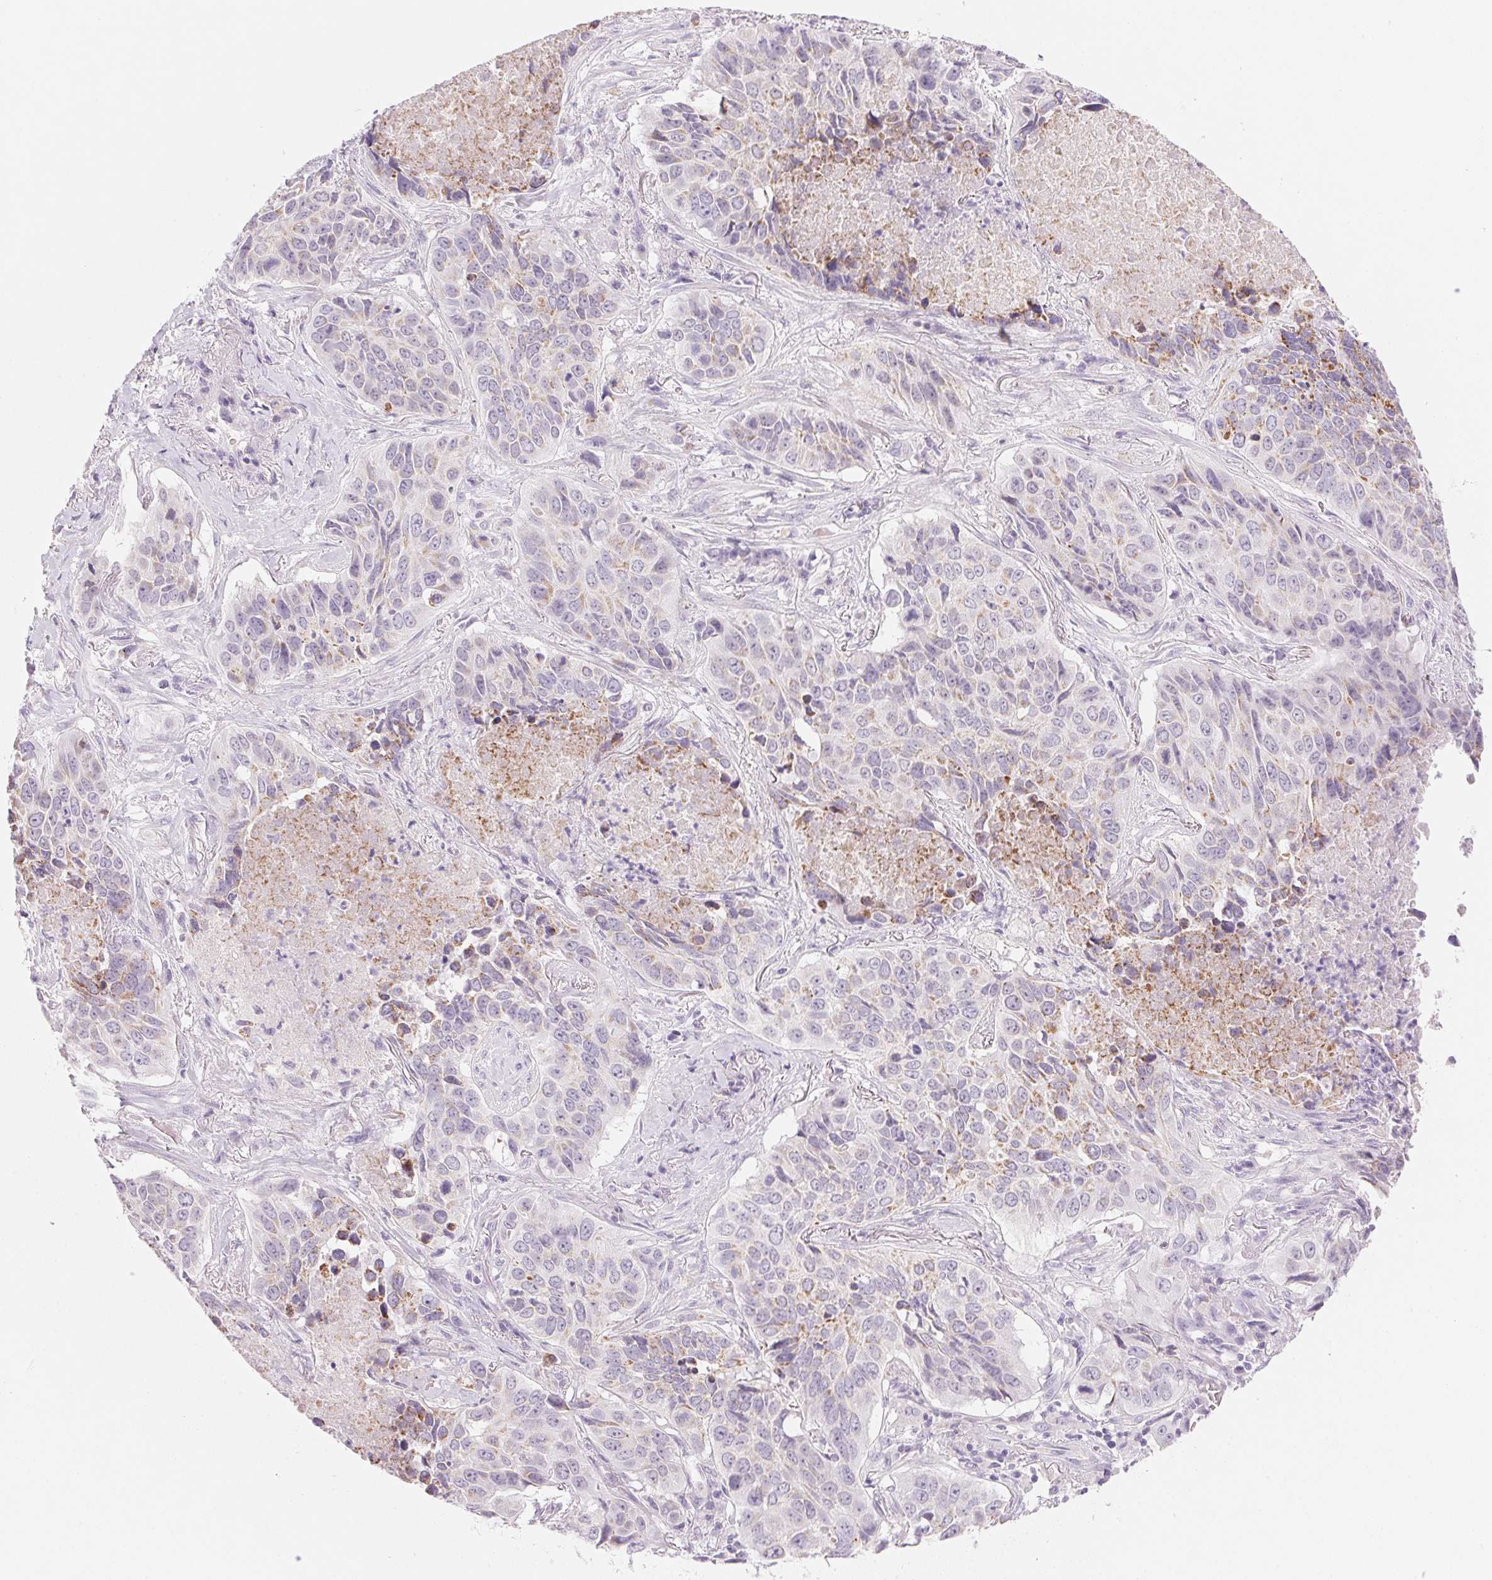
{"staining": {"intensity": "weak", "quantity": "25%-75%", "location": "cytoplasmic/membranous"}, "tissue": "lung cancer", "cell_type": "Tumor cells", "image_type": "cancer", "snomed": [{"axis": "morphology", "description": "Normal tissue, NOS"}, {"axis": "morphology", "description": "Squamous cell carcinoma, NOS"}, {"axis": "topography", "description": "Bronchus"}, {"axis": "topography", "description": "Lung"}], "caption": "Squamous cell carcinoma (lung) stained with a brown dye shows weak cytoplasmic/membranous positive positivity in about 25%-75% of tumor cells.", "gene": "CYP11B1", "patient": {"sex": "male", "age": 64}}